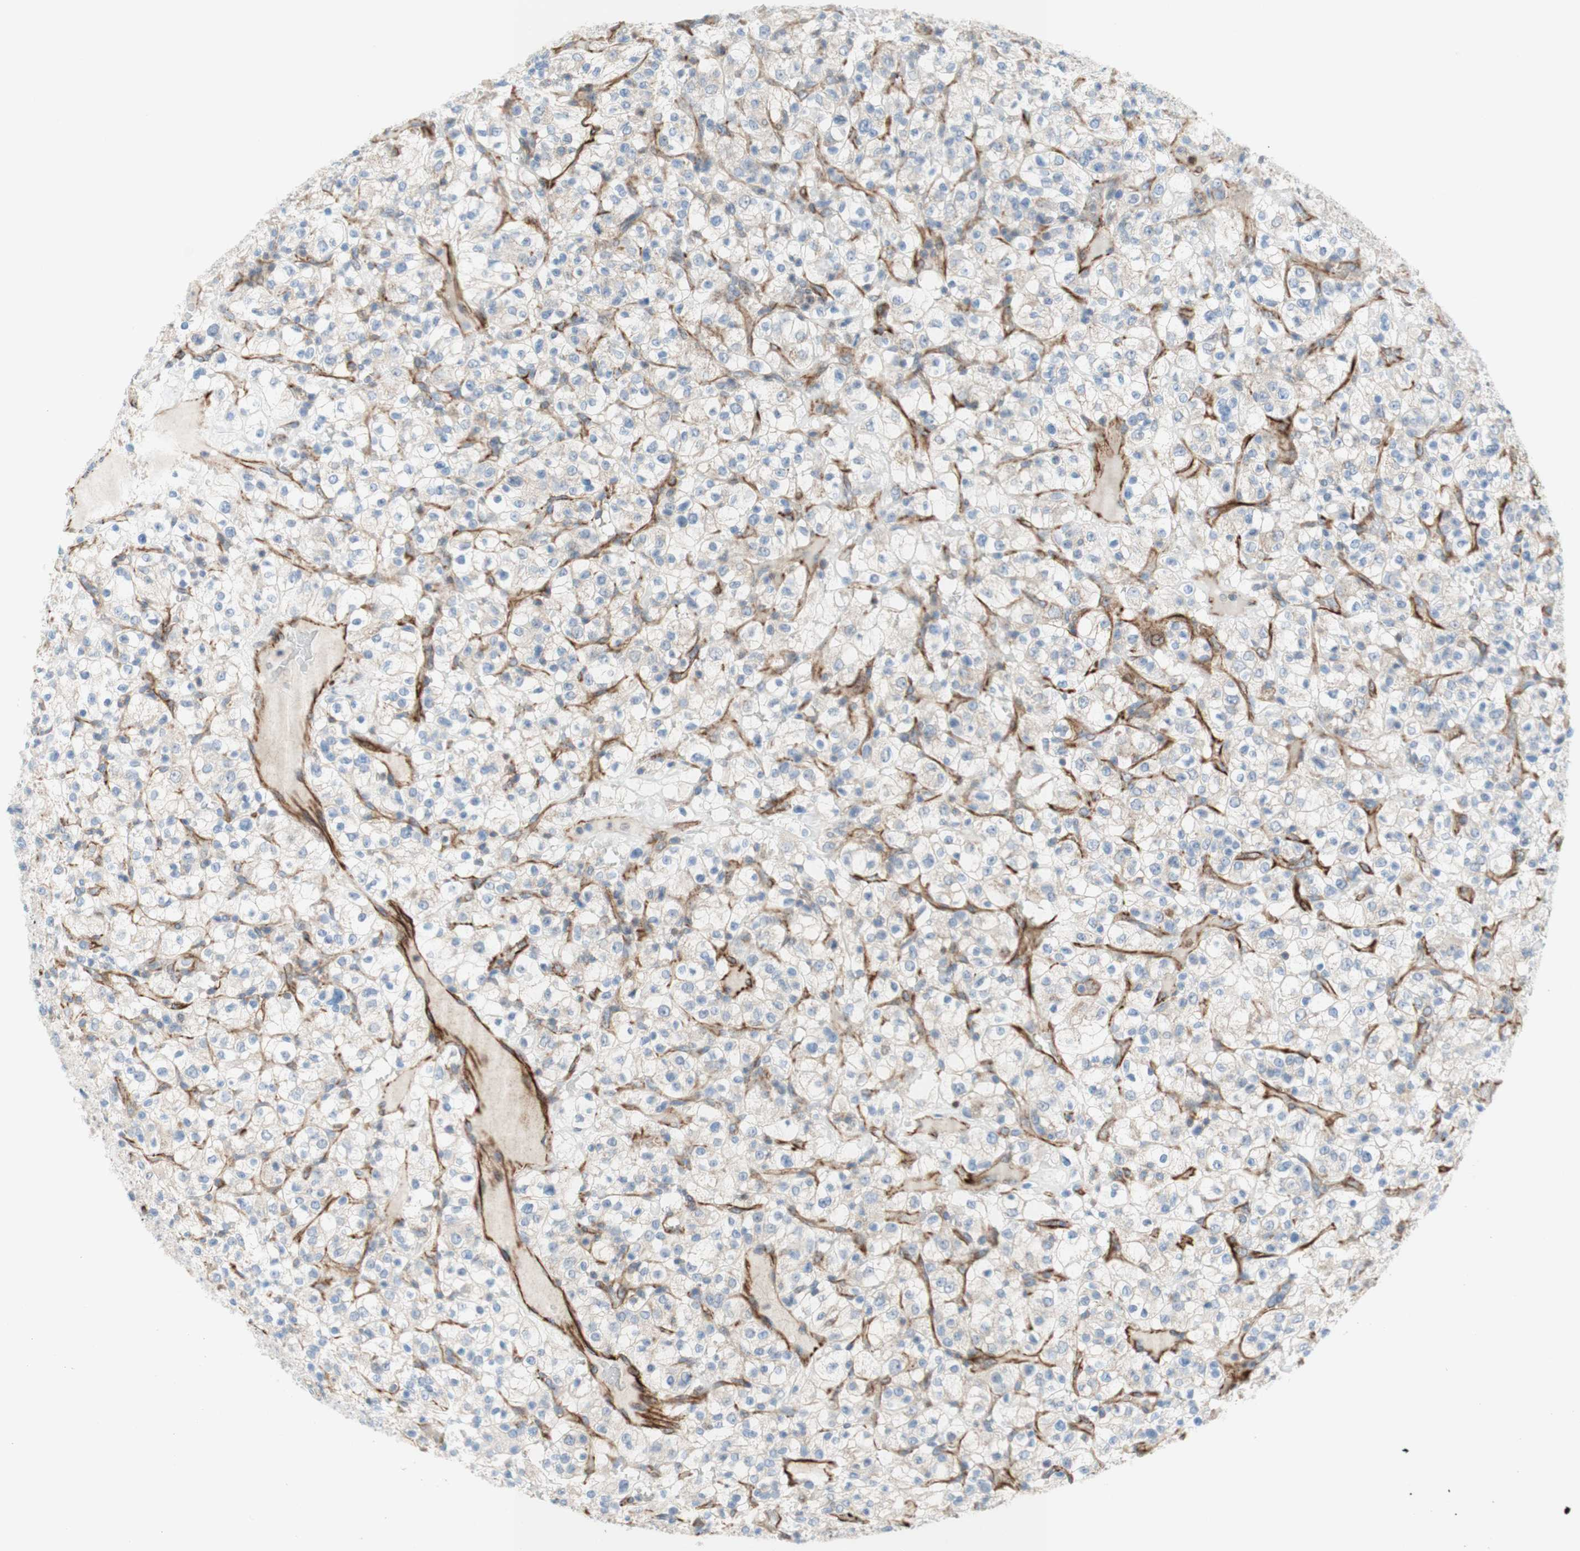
{"staining": {"intensity": "weak", "quantity": ">75%", "location": "cytoplasmic/membranous"}, "tissue": "renal cancer", "cell_type": "Tumor cells", "image_type": "cancer", "snomed": [{"axis": "morphology", "description": "Normal tissue, NOS"}, {"axis": "morphology", "description": "Adenocarcinoma, NOS"}, {"axis": "topography", "description": "Kidney"}], "caption": "Renal adenocarcinoma stained with immunohistochemistry reveals weak cytoplasmic/membranous expression in approximately >75% of tumor cells. (Brightfield microscopy of DAB IHC at high magnification).", "gene": "POU2AF1", "patient": {"sex": "female", "age": 72}}